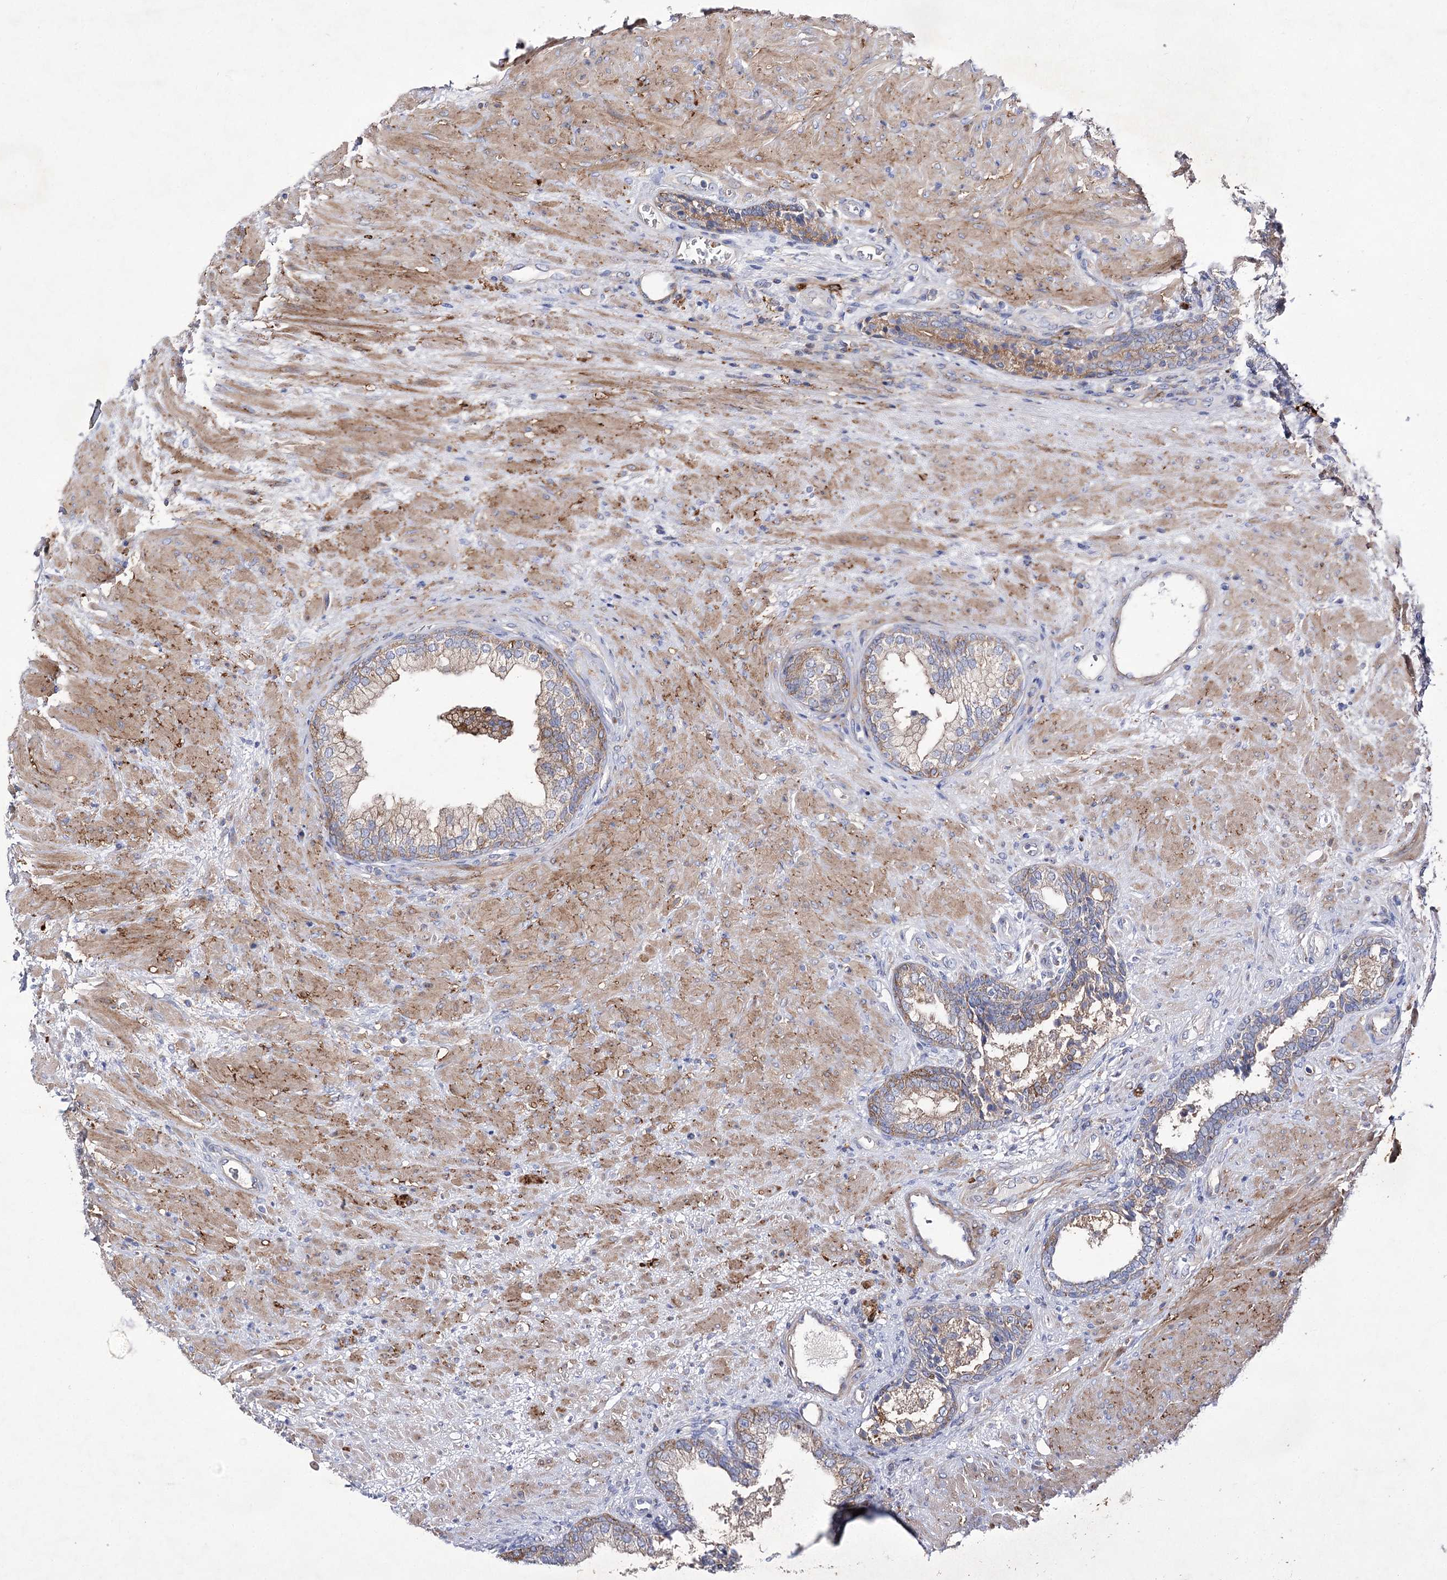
{"staining": {"intensity": "moderate", "quantity": "25%-75%", "location": "cytoplasmic/membranous"}, "tissue": "prostate", "cell_type": "Glandular cells", "image_type": "normal", "snomed": [{"axis": "morphology", "description": "Normal tissue, NOS"}, {"axis": "topography", "description": "Prostate"}], "caption": "This photomicrograph demonstrates immunohistochemistry staining of benign prostate, with medium moderate cytoplasmic/membranous staining in about 25%-75% of glandular cells.", "gene": "COX15", "patient": {"sex": "male", "age": 76}}